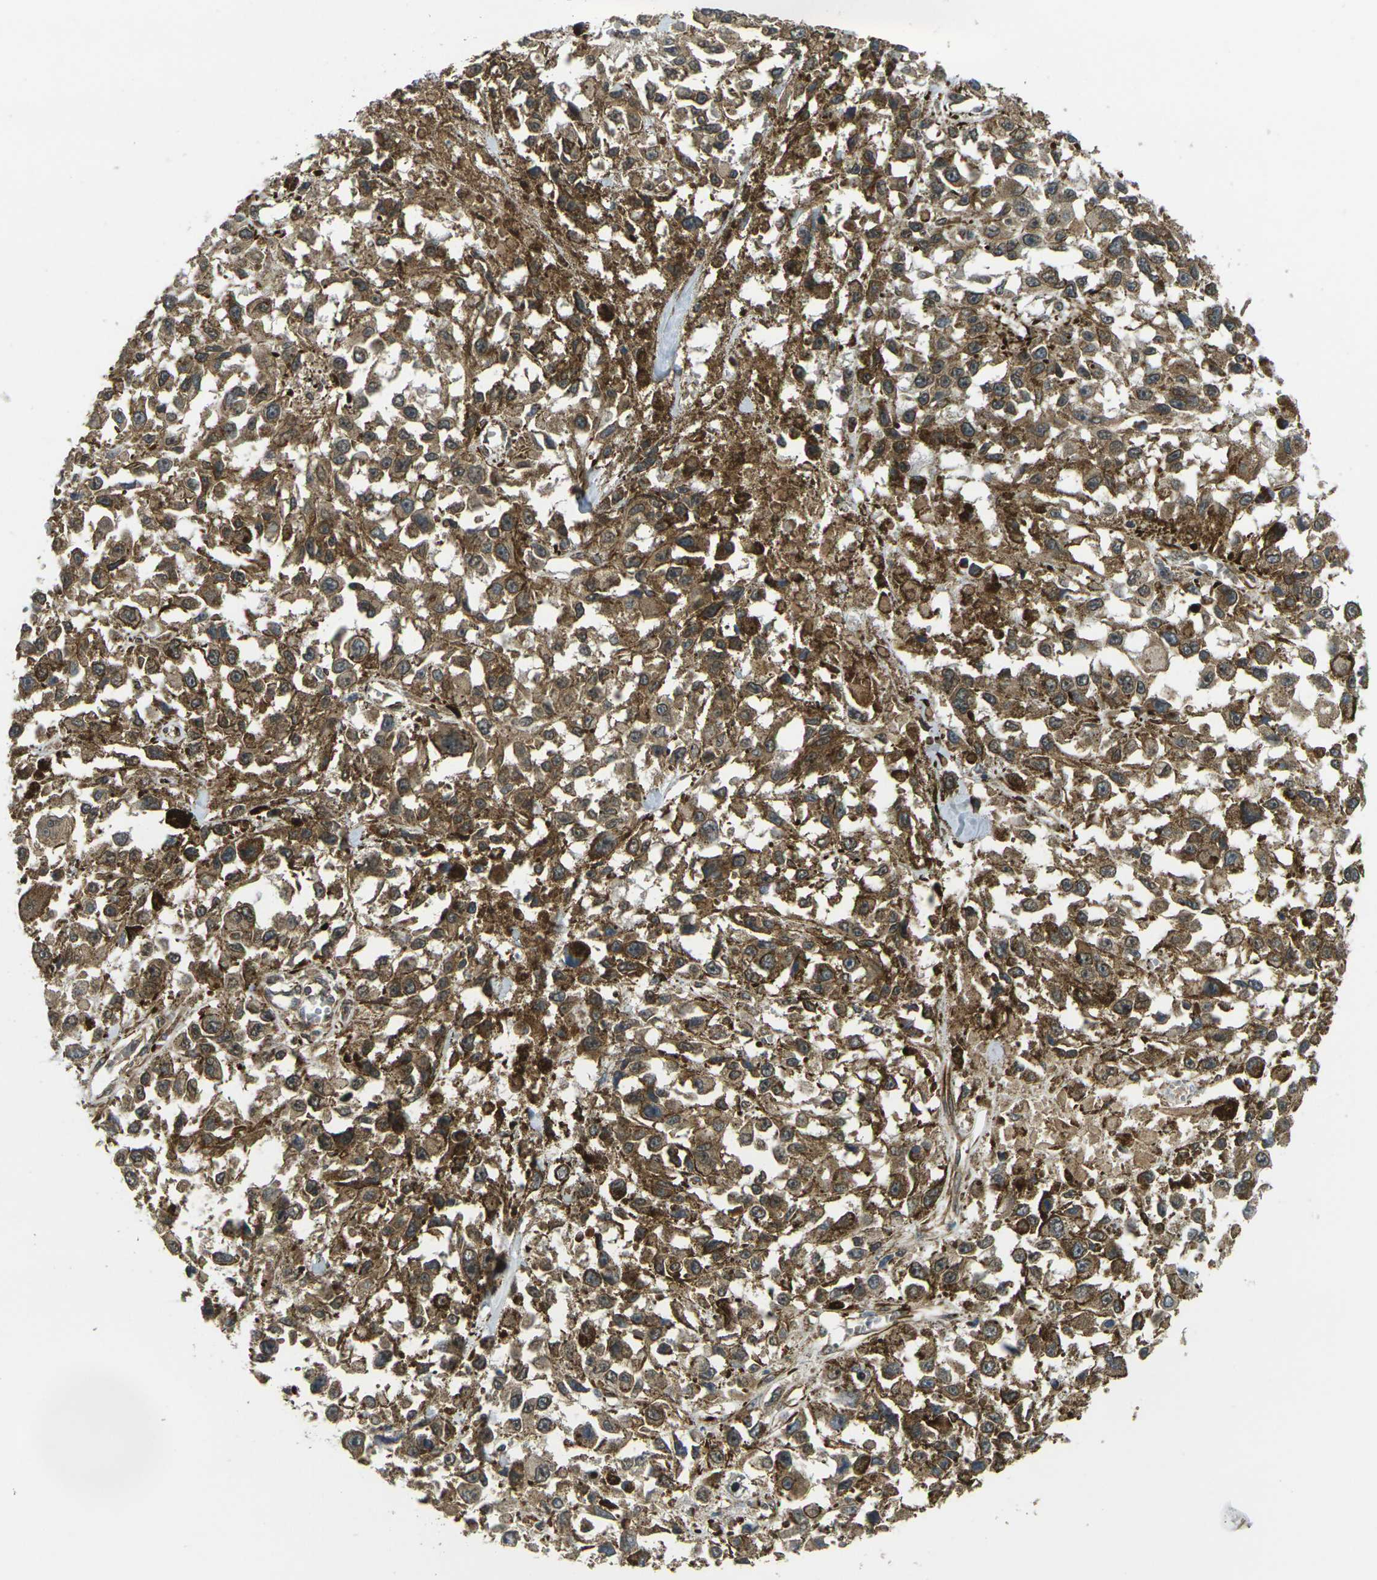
{"staining": {"intensity": "moderate", "quantity": ">75%", "location": "cytoplasmic/membranous"}, "tissue": "melanoma", "cell_type": "Tumor cells", "image_type": "cancer", "snomed": [{"axis": "morphology", "description": "Malignant melanoma, Metastatic site"}, {"axis": "topography", "description": "Lymph node"}], "caption": "Approximately >75% of tumor cells in melanoma show moderate cytoplasmic/membranous protein expression as visualized by brown immunohistochemical staining.", "gene": "FUT11", "patient": {"sex": "male", "age": 59}}